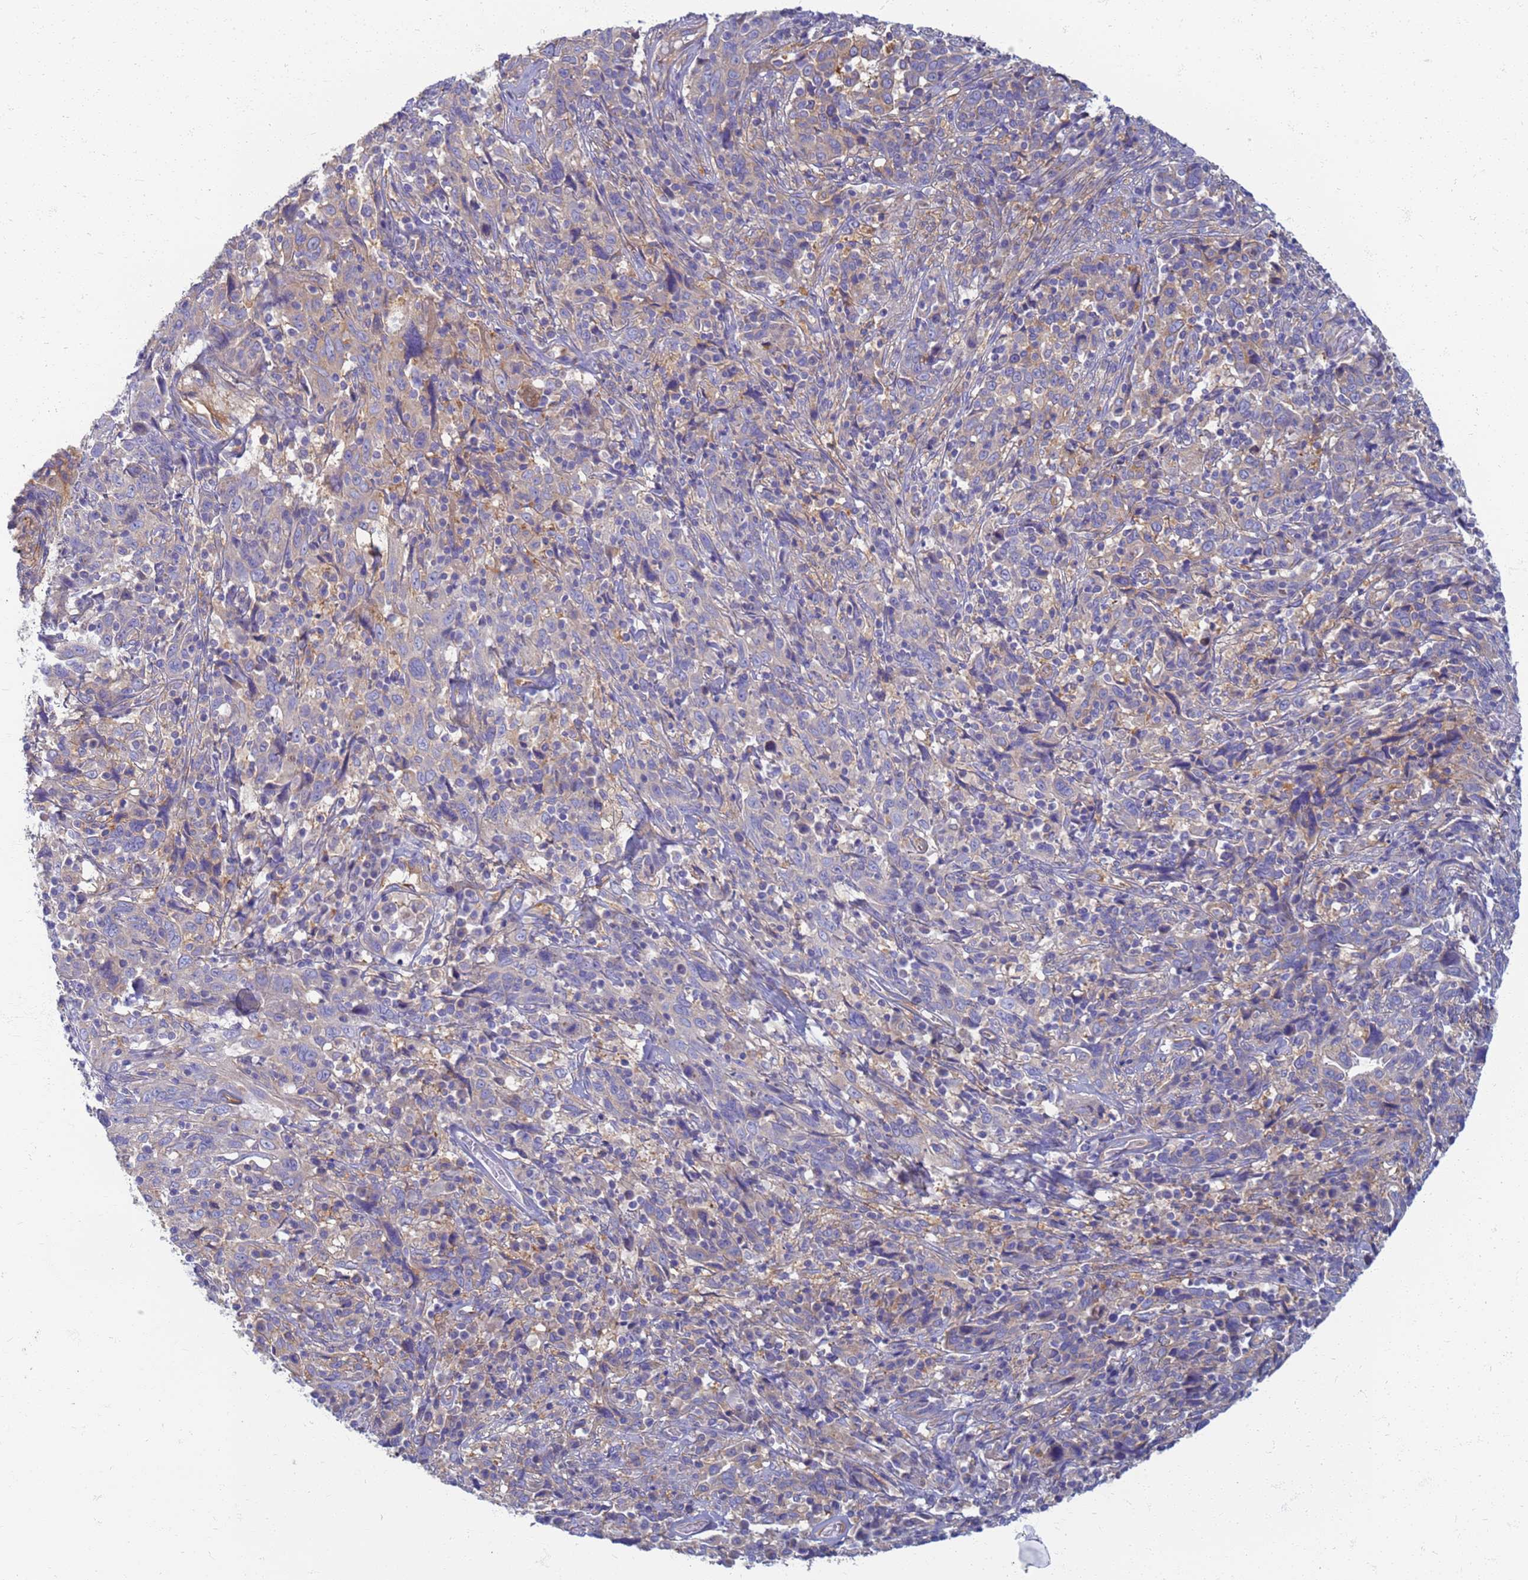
{"staining": {"intensity": "moderate", "quantity": "<25%", "location": "cytoplasmic/membranous"}, "tissue": "cervical cancer", "cell_type": "Tumor cells", "image_type": "cancer", "snomed": [{"axis": "morphology", "description": "Squamous cell carcinoma, NOS"}, {"axis": "topography", "description": "Cervix"}], "caption": "An image showing moderate cytoplasmic/membranous staining in about <25% of tumor cells in cervical cancer, as visualized by brown immunohistochemical staining.", "gene": "EEA1", "patient": {"sex": "female", "age": 46}}